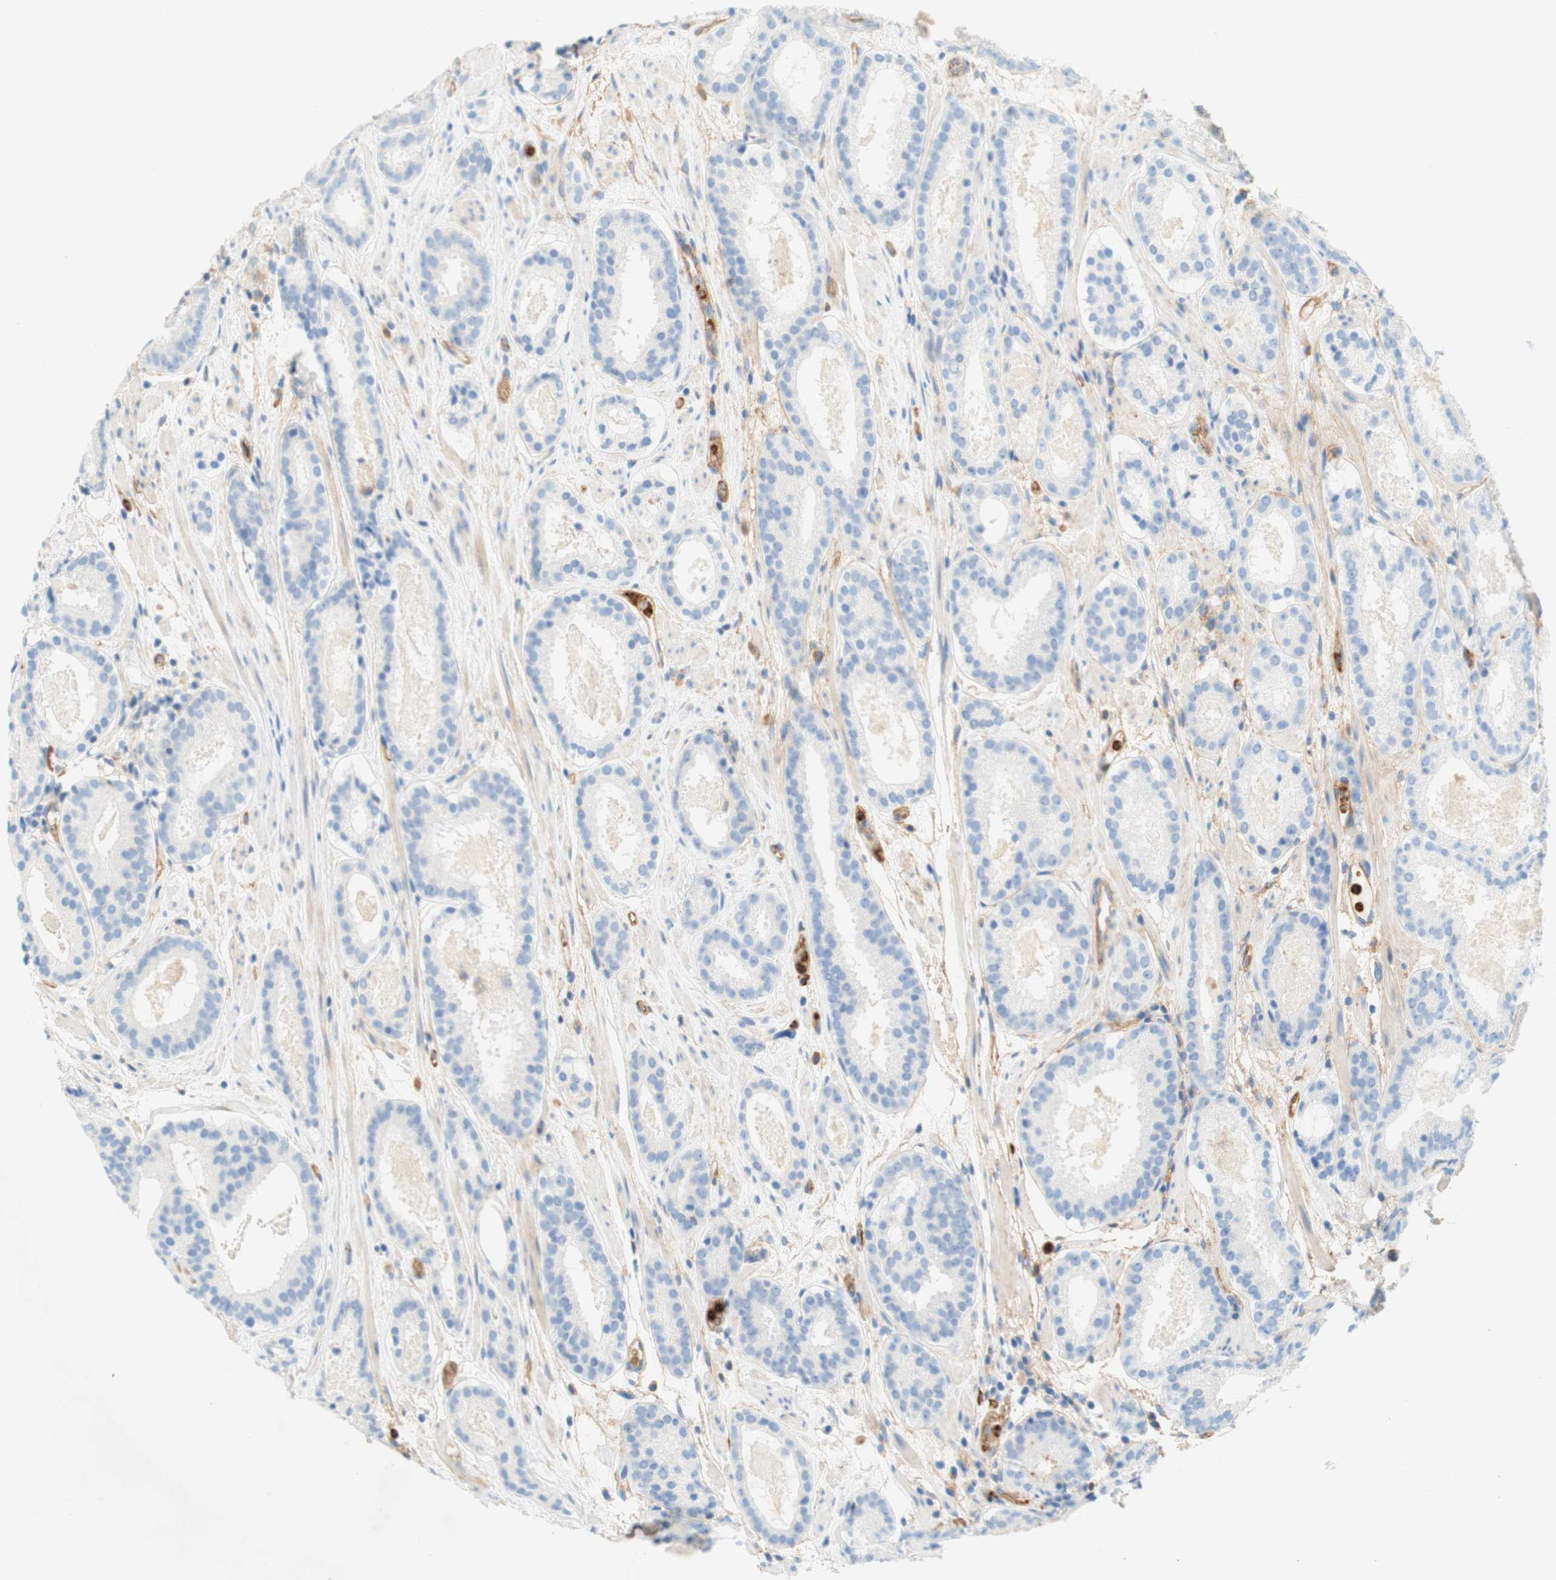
{"staining": {"intensity": "negative", "quantity": "none", "location": "none"}, "tissue": "prostate cancer", "cell_type": "Tumor cells", "image_type": "cancer", "snomed": [{"axis": "morphology", "description": "Adenocarcinoma, Low grade"}, {"axis": "topography", "description": "Prostate"}], "caption": "IHC histopathology image of human low-grade adenocarcinoma (prostate) stained for a protein (brown), which shows no staining in tumor cells.", "gene": "STOM", "patient": {"sex": "male", "age": 69}}